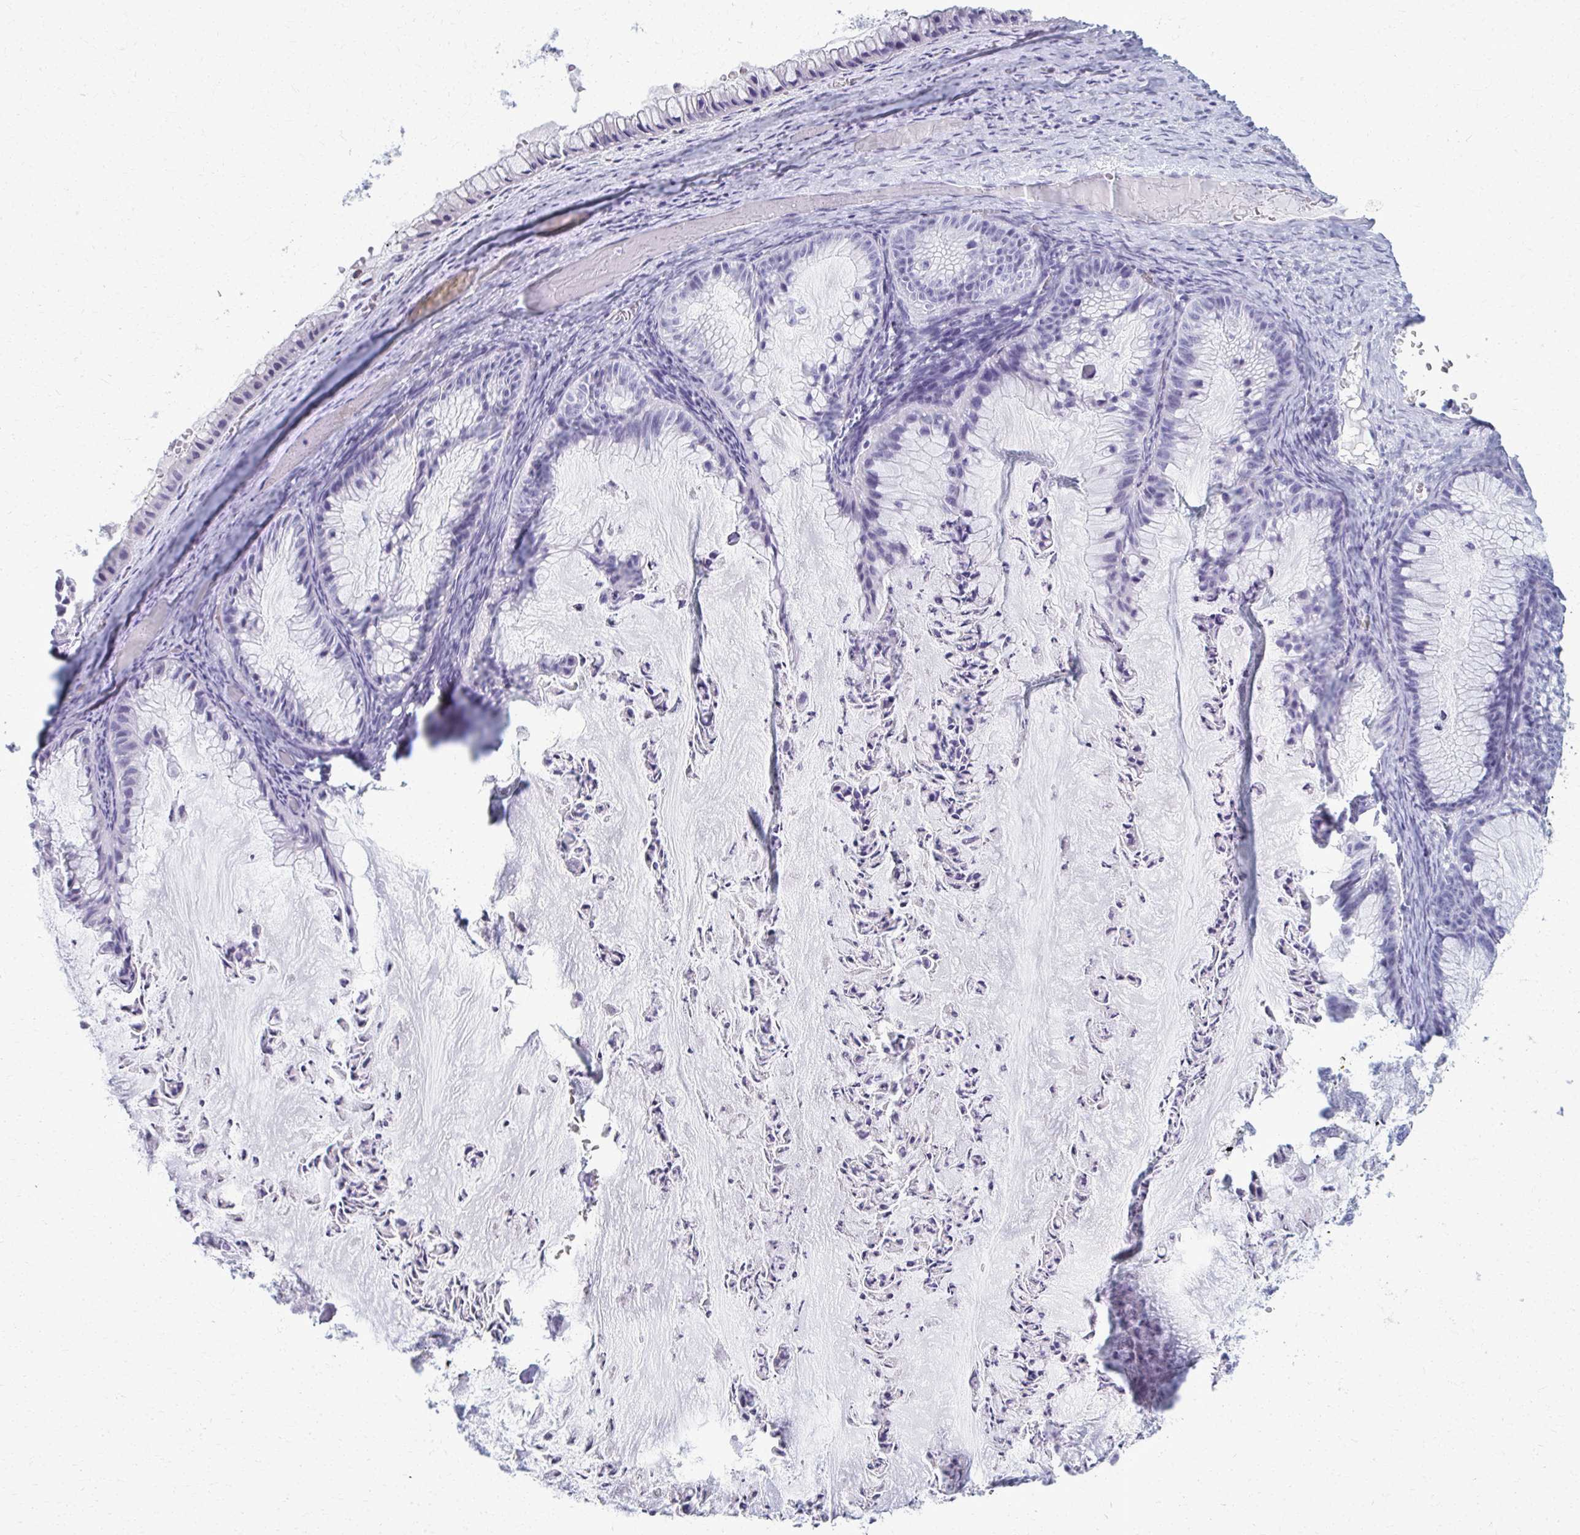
{"staining": {"intensity": "negative", "quantity": "none", "location": "none"}, "tissue": "ovarian cancer", "cell_type": "Tumor cells", "image_type": "cancer", "snomed": [{"axis": "morphology", "description": "Cystadenocarcinoma, mucinous, NOS"}, {"axis": "topography", "description": "Ovary"}], "caption": "DAB (3,3'-diaminobenzidine) immunohistochemical staining of ovarian cancer displays no significant staining in tumor cells.", "gene": "ACSM2B", "patient": {"sex": "female", "age": 72}}